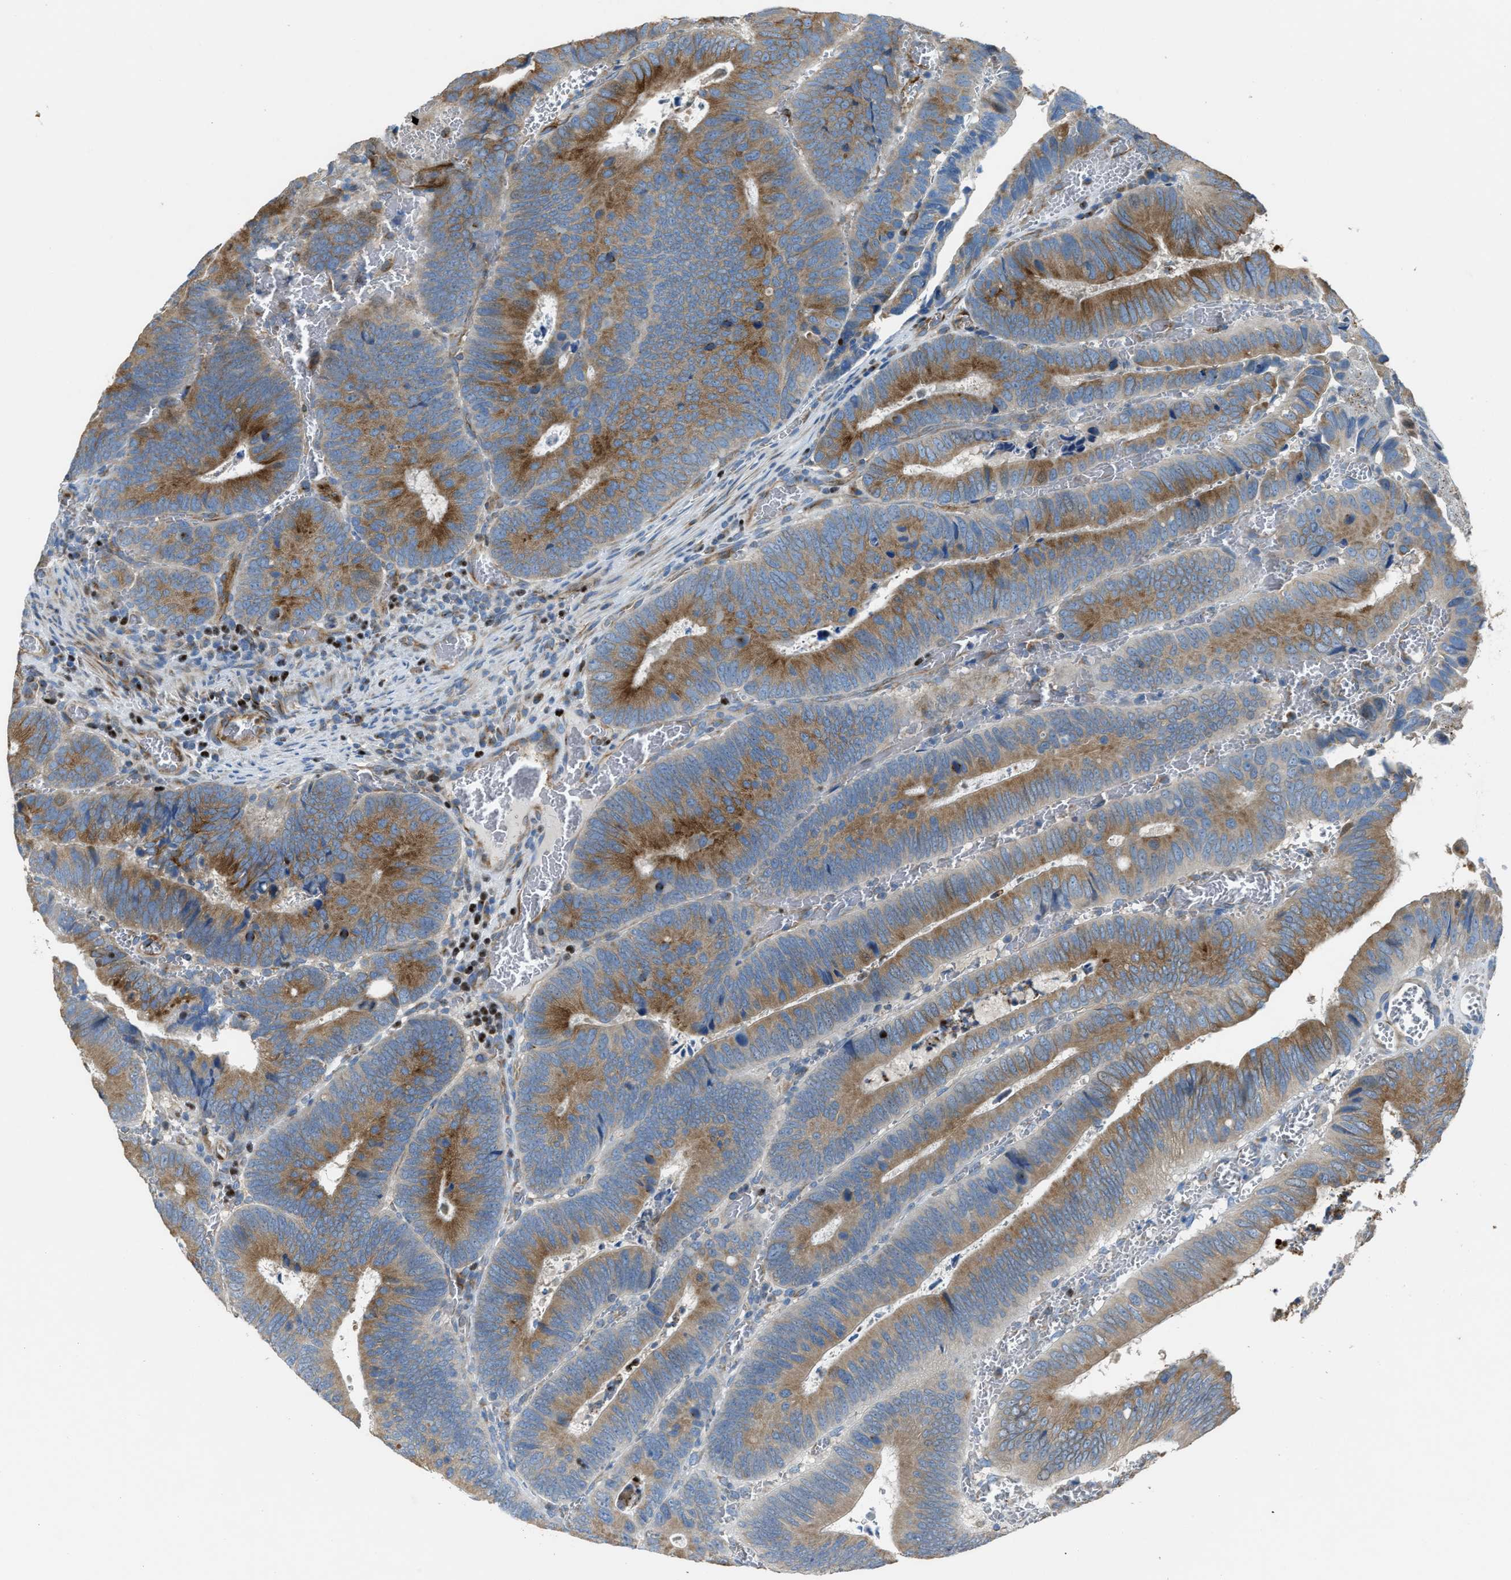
{"staining": {"intensity": "moderate", "quantity": ">75%", "location": "cytoplasmic/membranous"}, "tissue": "colorectal cancer", "cell_type": "Tumor cells", "image_type": "cancer", "snomed": [{"axis": "morphology", "description": "Inflammation, NOS"}, {"axis": "morphology", "description": "Adenocarcinoma, NOS"}, {"axis": "topography", "description": "Colon"}], "caption": "Brown immunohistochemical staining in human colorectal adenocarcinoma demonstrates moderate cytoplasmic/membranous positivity in approximately >75% of tumor cells.", "gene": "SLC25A11", "patient": {"sex": "male", "age": 72}}